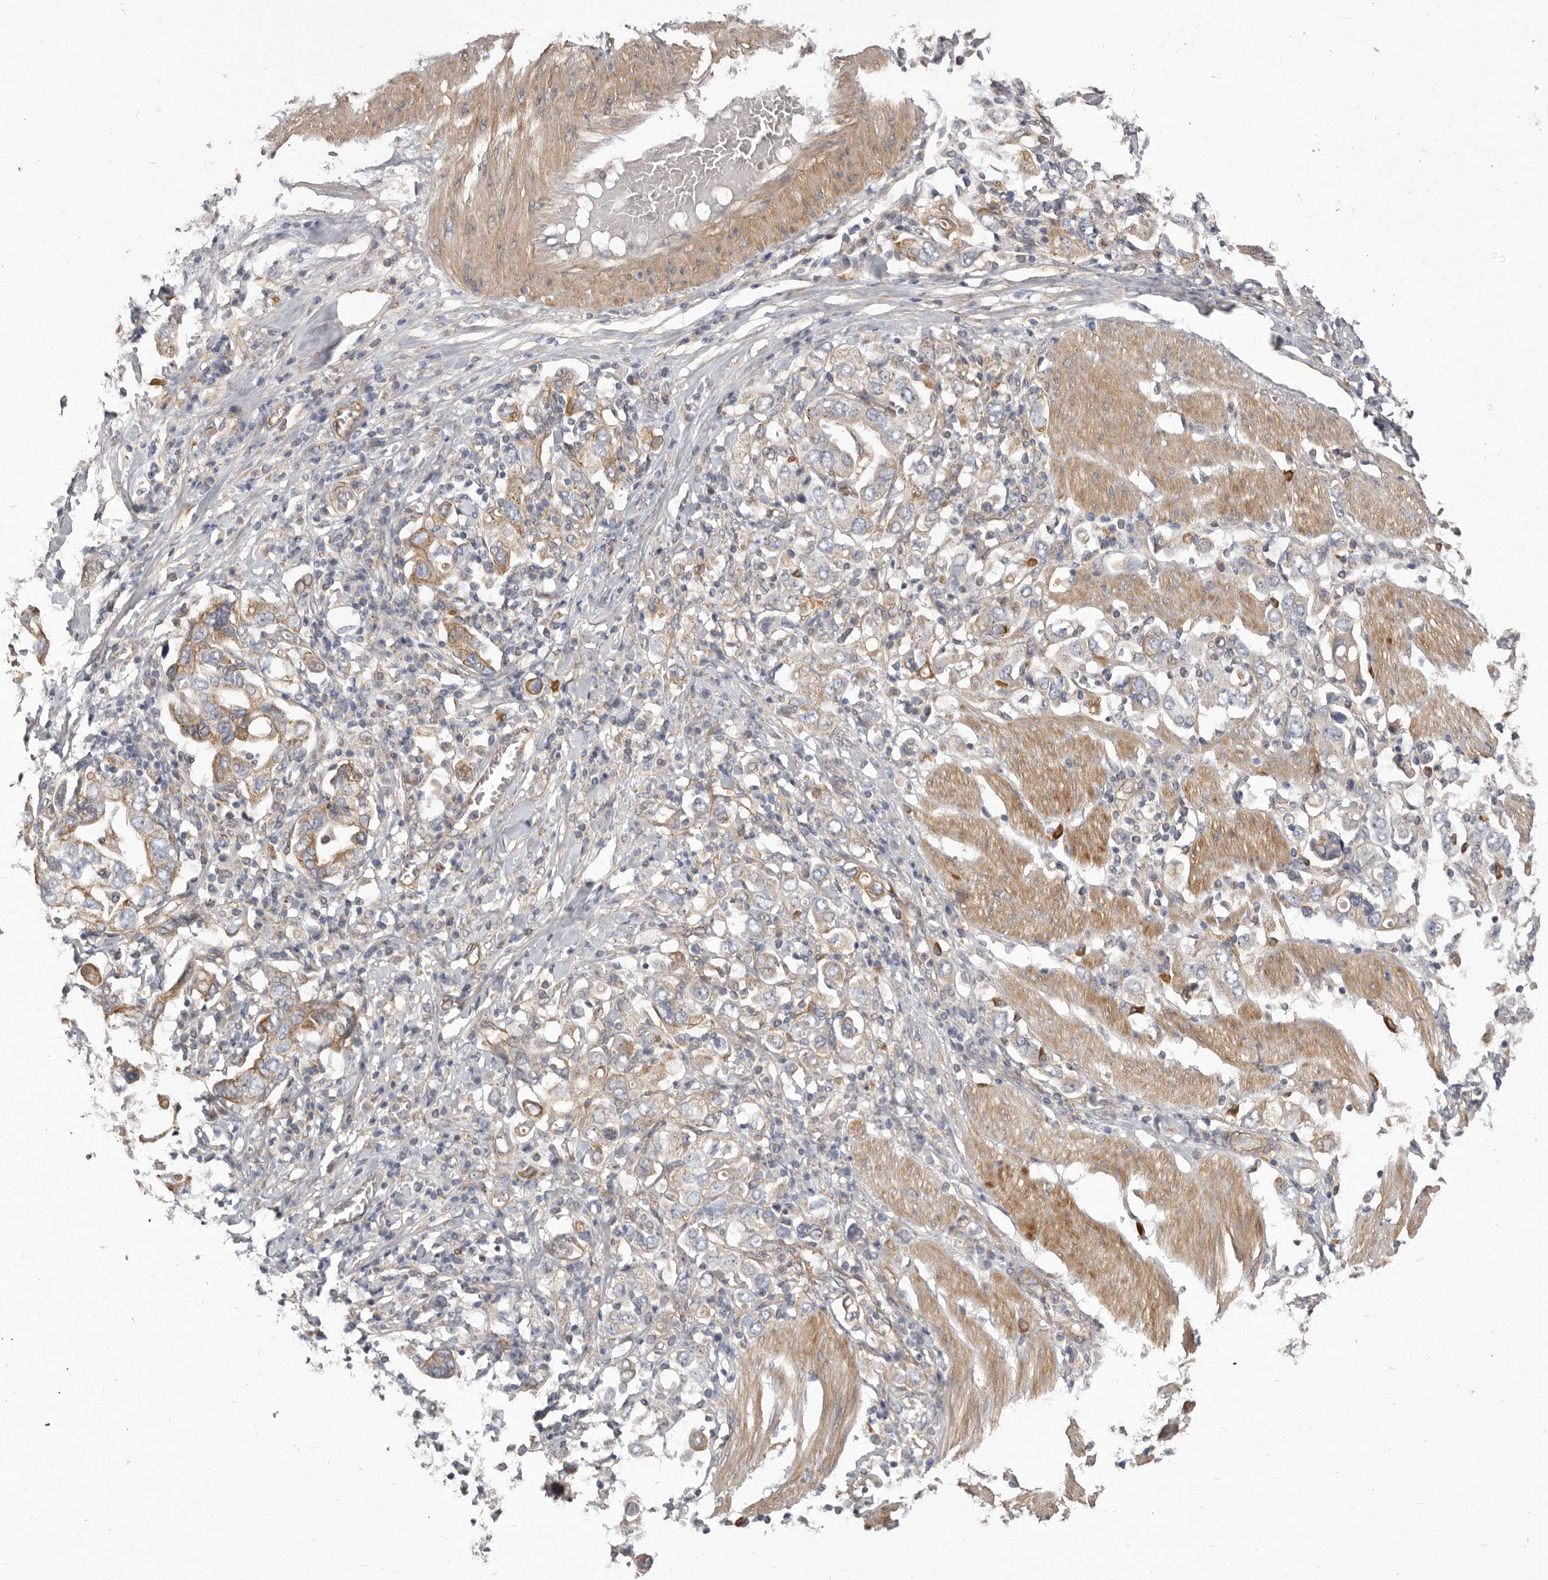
{"staining": {"intensity": "weak", "quantity": ">75%", "location": "cytoplasmic/membranous"}, "tissue": "stomach cancer", "cell_type": "Tumor cells", "image_type": "cancer", "snomed": [{"axis": "morphology", "description": "Adenocarcinoma, NOS"}, {"axis": "topography", "description": "Stomach, upper"}], "caption": "Stomach cancer (adenocarcinoma) tissue demonstrates weak cytoplasmic/membranous expression in approximately >75% of tumor cells, visualized by immunohistochemistry.", "gene": "ENAH", "patient": {"sex": "male", "age": 62}}